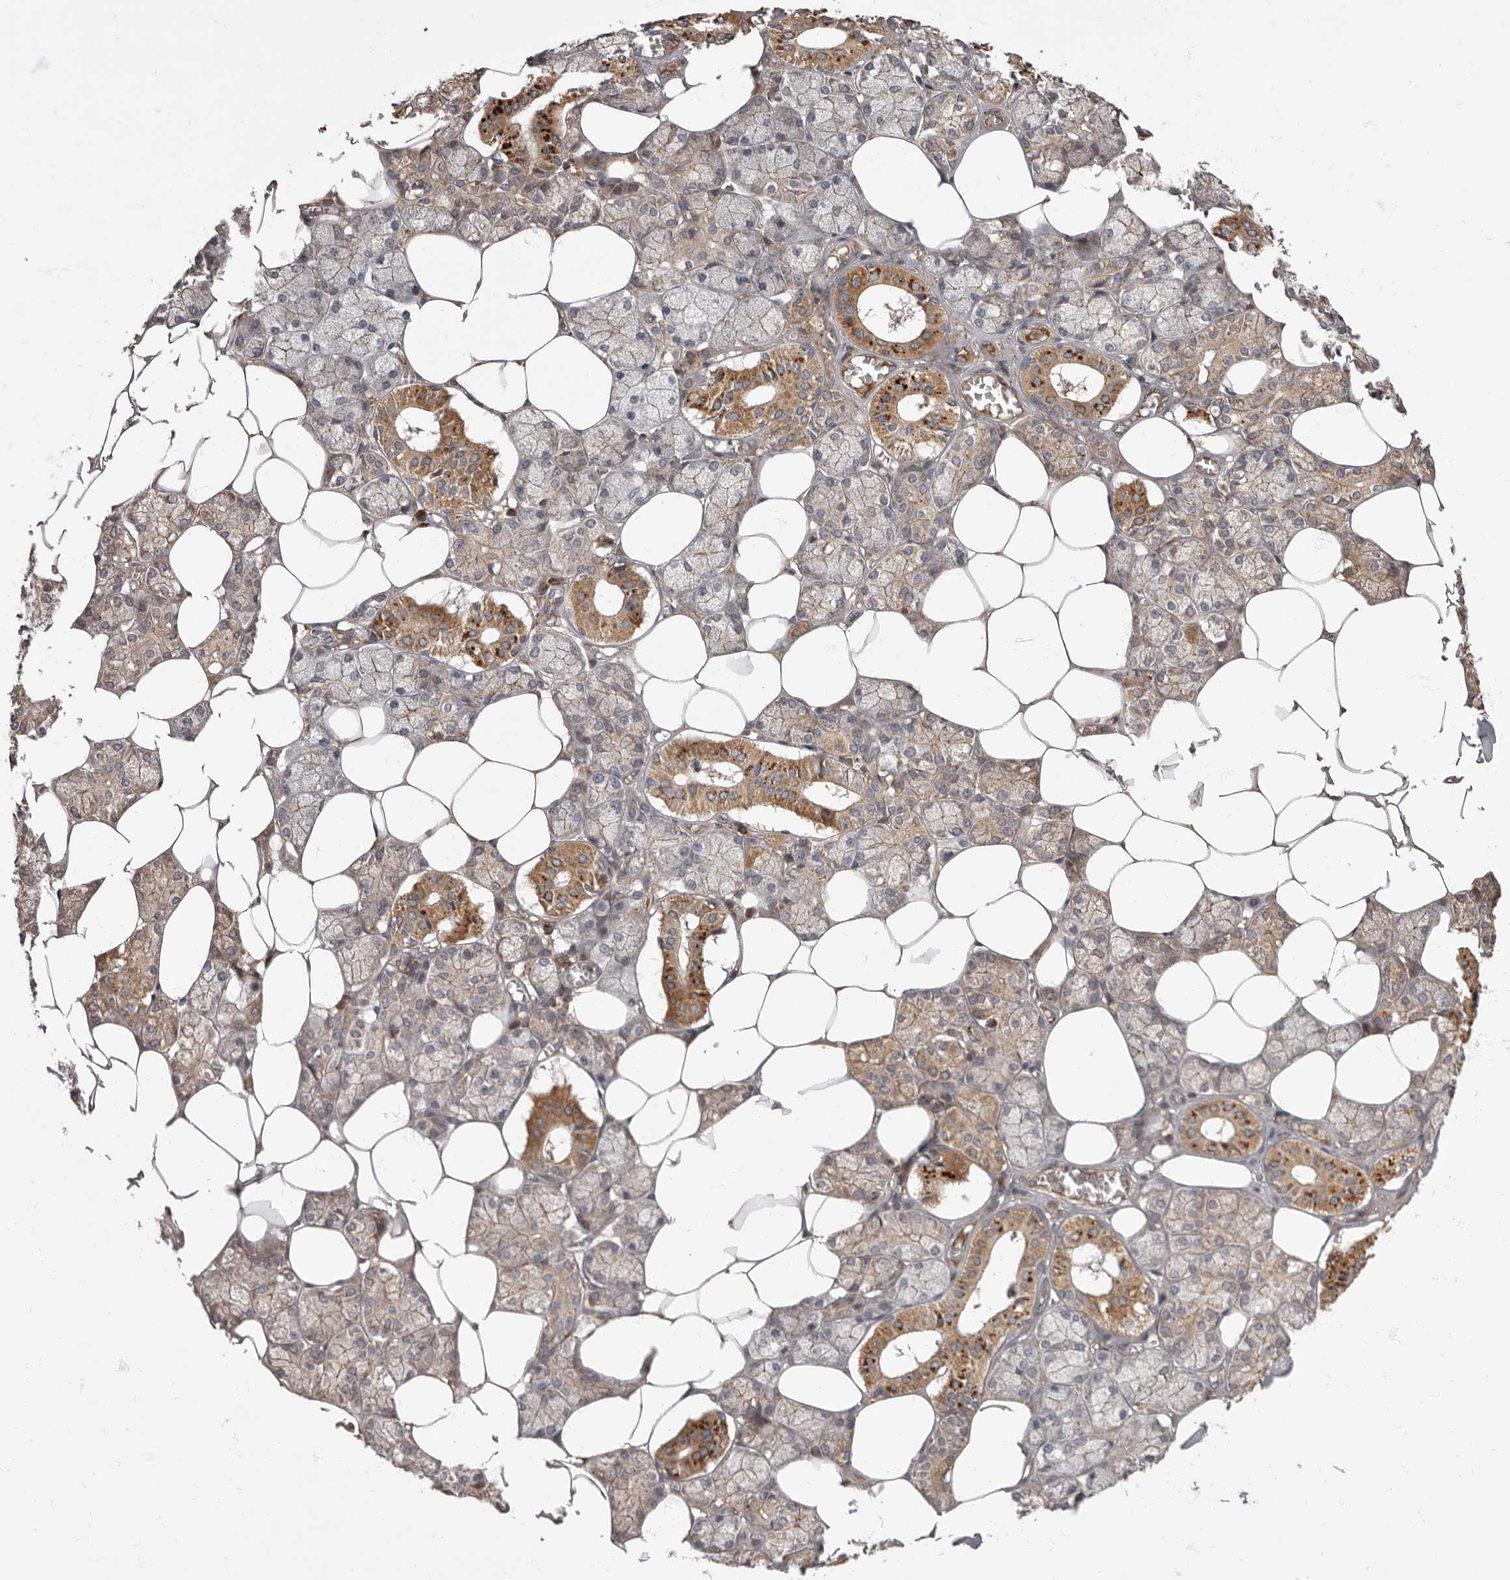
{"staining": {"intensity": "moderate", "quantity": "25%-75%", "location": "cytoplasmic/membranous"}, "tissue": "salivary gland", "cell_type": "Glandular cells", "image_type": "normal", "snomed": [{"axis": "morphology", "description": "Normal tissue, NOS"}, {"axis": "topography", "description": "Salivary gland"}], "caption": "About 25%-75% of glandular cells in normal salivary gland display moderate cytoplasmic/membranous protein staining as visualized by brown immunohistochemical staining.", "gene": "ADCY2", "patient": {"sex": "male", "age": 62}}